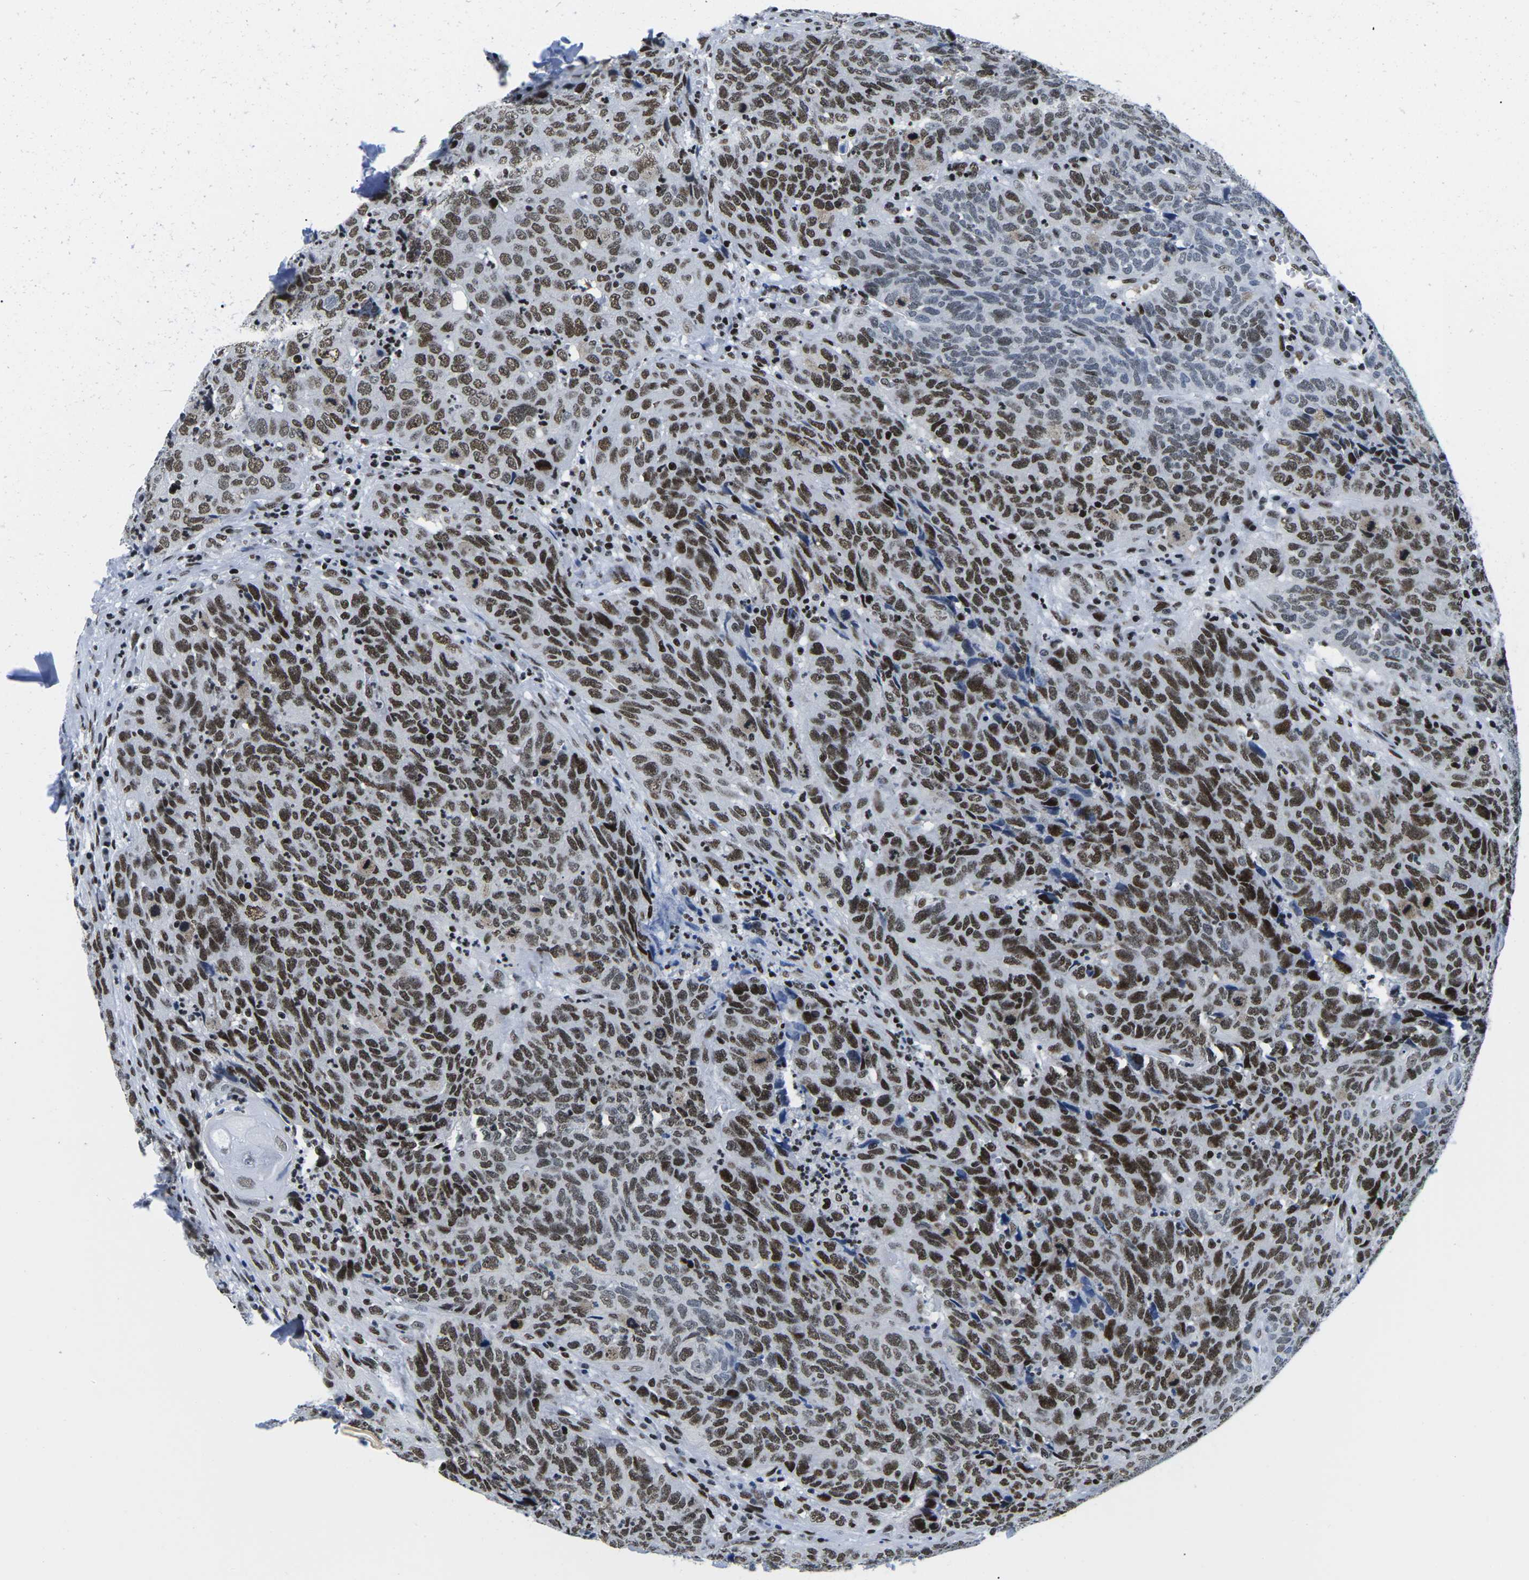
{"staining": {"intensity": "strong", "quantity": ">75%", "location": "nuclear"}, "tissue": "head and neck cancer", "cell_type": "Tumor cells", "image_type": "cancer", "snomed": [{"axis": "morphology", "description": "Squamous cell carcinoma, NOS"}, {"axis": "topography", "description": "Head-Neck"}], "caption": "The photomicrograph exhibits a brown stain indicating the presence of a protein in the nuclear of tumor cells in head and neck cancer (squamous cell carcinoma). (DAB IHC, brown staining for protein, blue staining for nuclei).", "gene": "ATF1", "patient": {"sex": "male", "age": 66}}